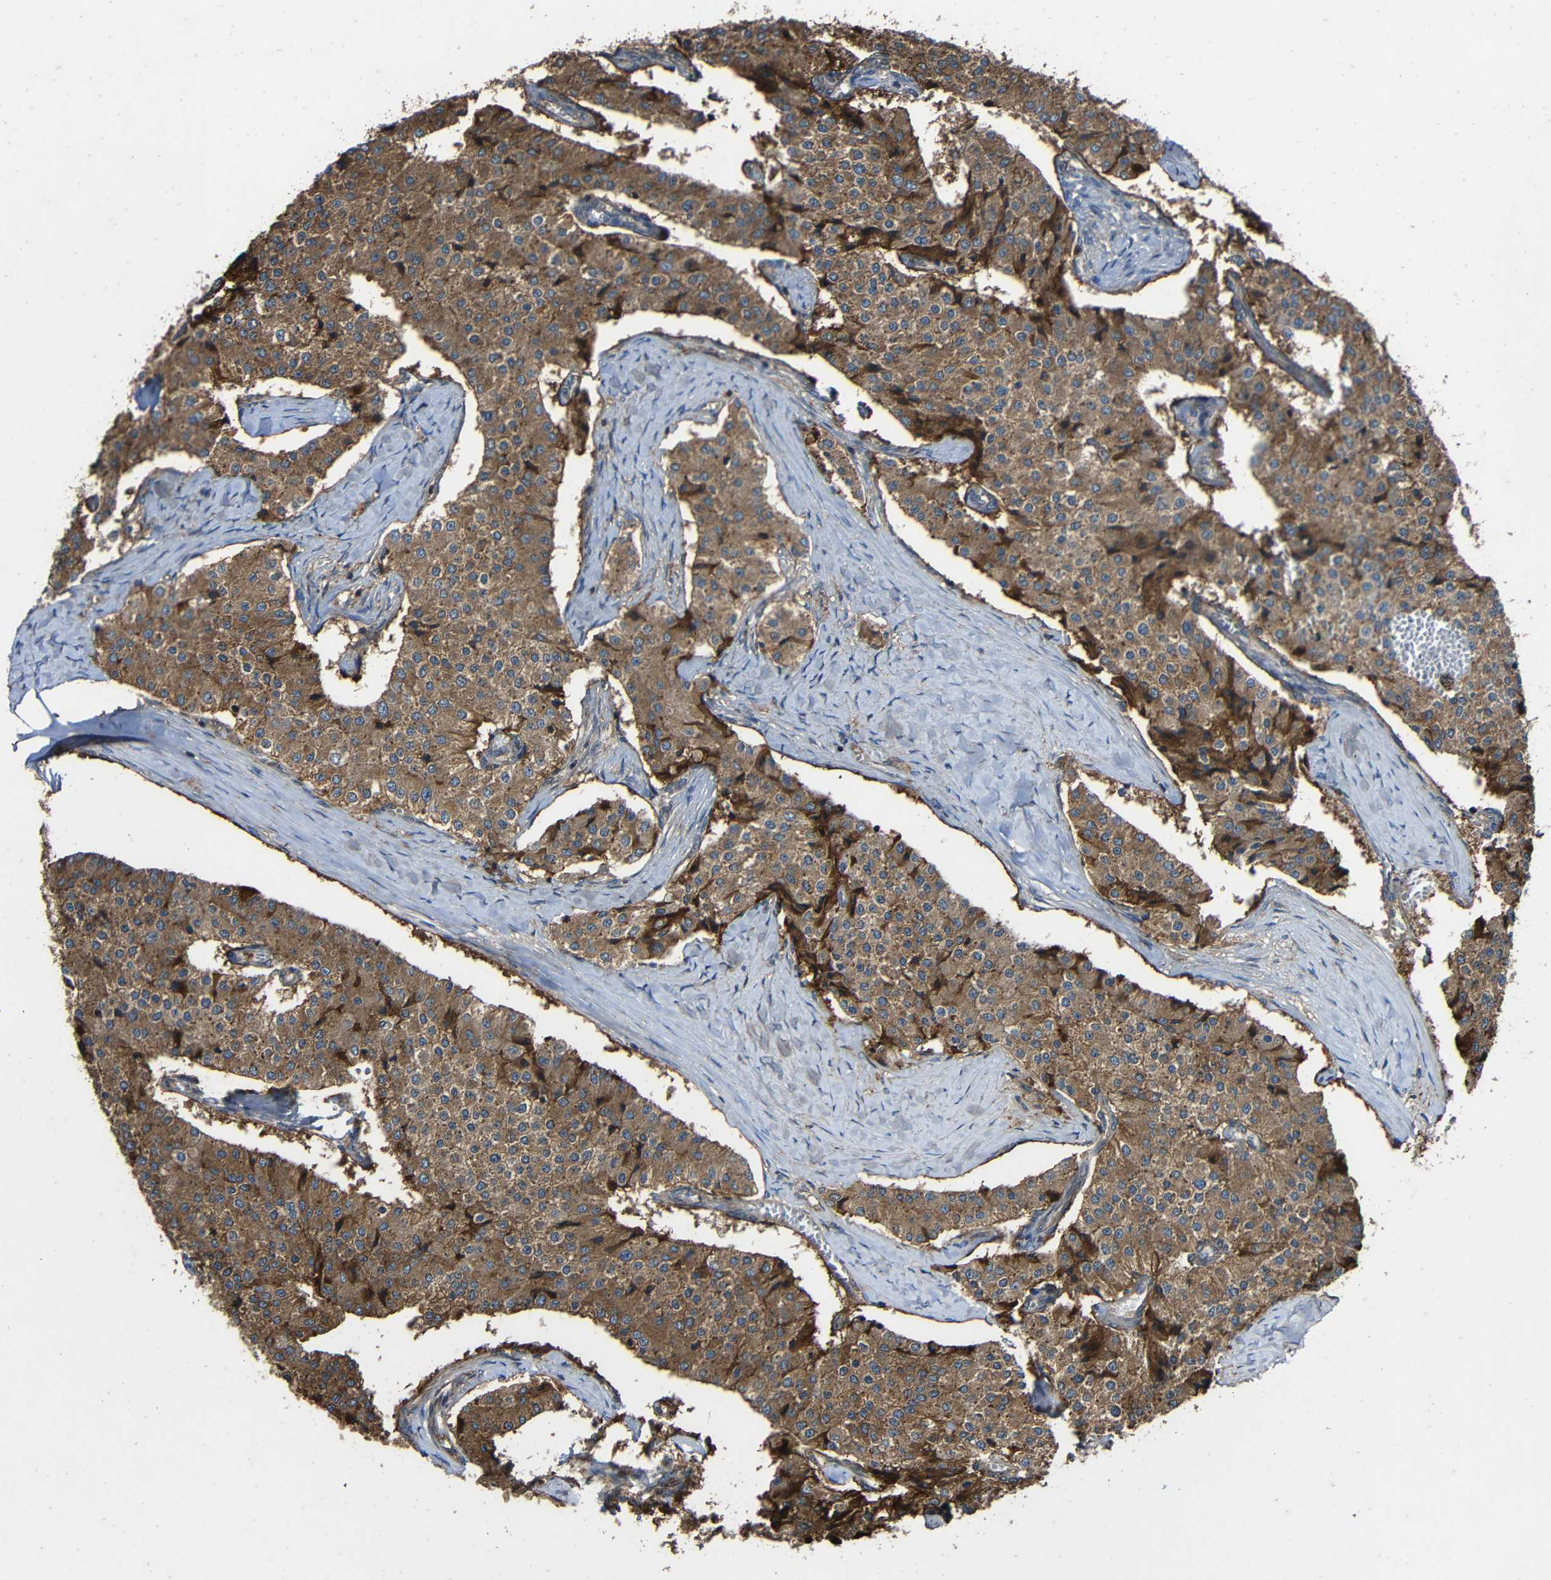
{"staining": {"intensity": "moderate", "quantity": ">75%", "location": "cytoplasmic/membranous"}, "tissue": "carcinoid", "cell_type": "Tumor cells", "image_type": "cancer", "snomed": [{"axis": "morphology", "description": "Carcinoid, malignant, NOS"}, {"axis": "topography", "description": "Colon"}], "caption": "Carcinoid stained for a protein (brown) reveals moderate cytoplasmic/membranous positive expression in approximately >75% of tumor cells.", "gene": "TREM2", "patient": {"sex": "female", "age": 52}}